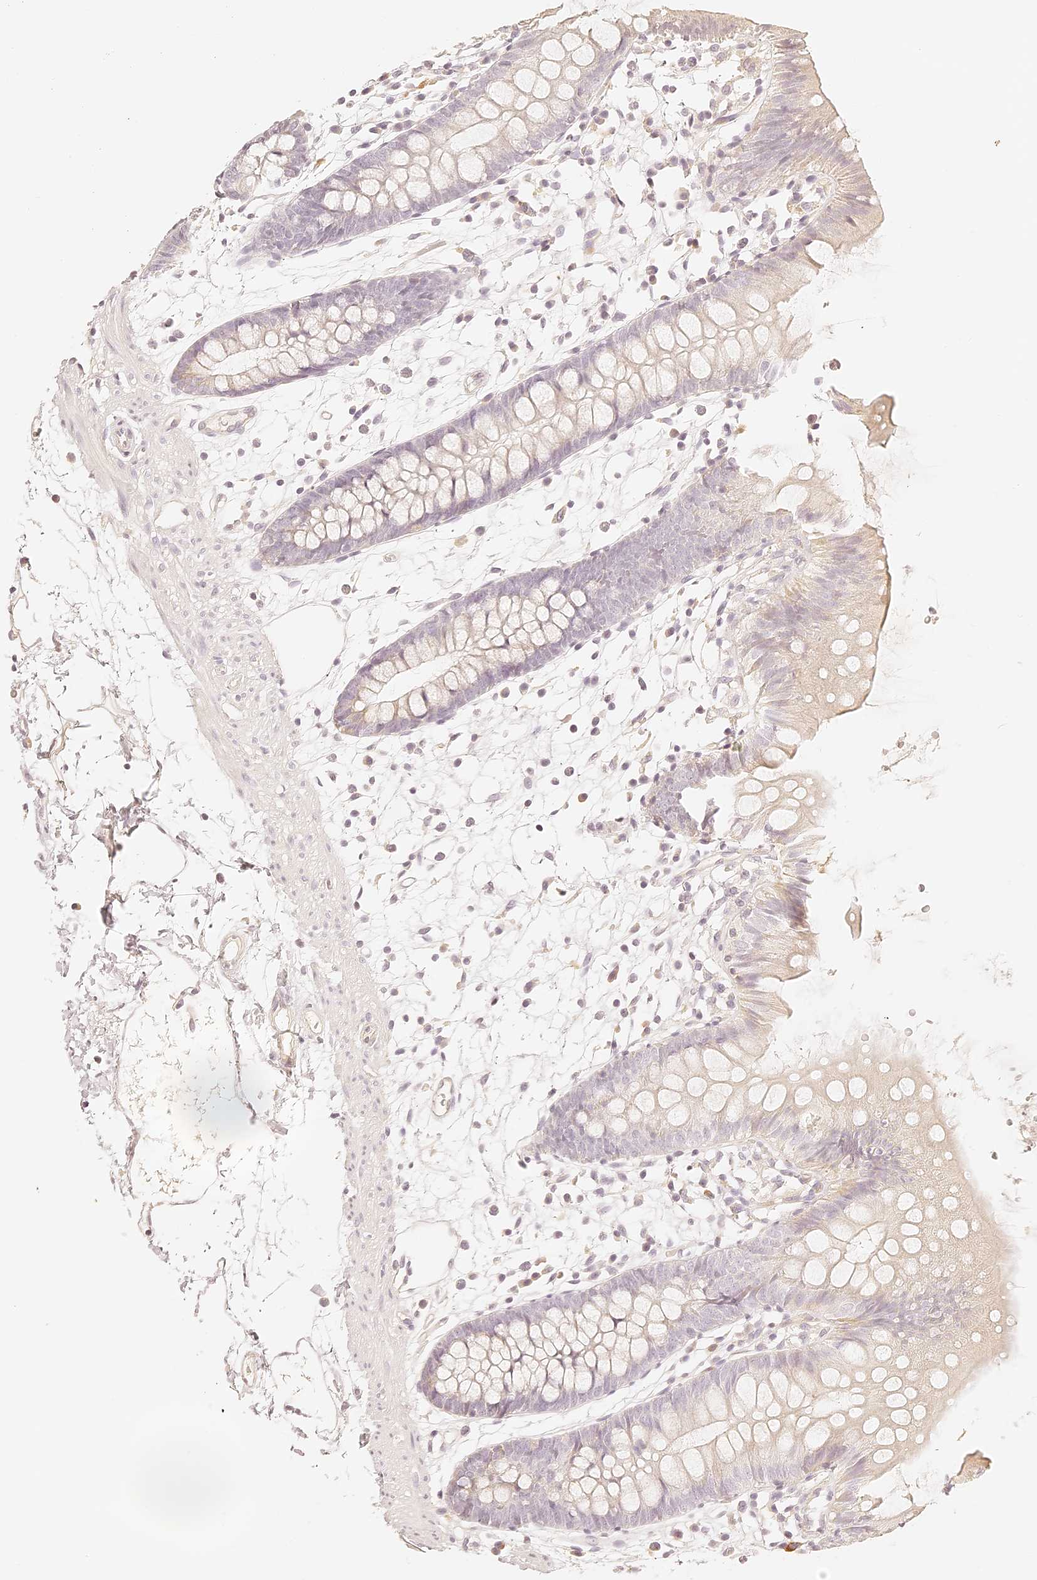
{"staining": {"intensity": "negative", "quantity": "none", "location": "none"}, "tissue": "colon", "cell_type": "Endothelial cells", "image_type": "normal", "snomed": [{"axis": "morphology", "description": "Normal tissue, NOS"}, {"axis": "topography", "description": "Colon"}], "caption": "Immunohistochemistry (IHC) photomicrograph of normal colon: colon stained with DAB shows no significant protein positivity in endothelial cells.", "gene": "TRIM45", "patient": {"sex": "male", "age": 56}}